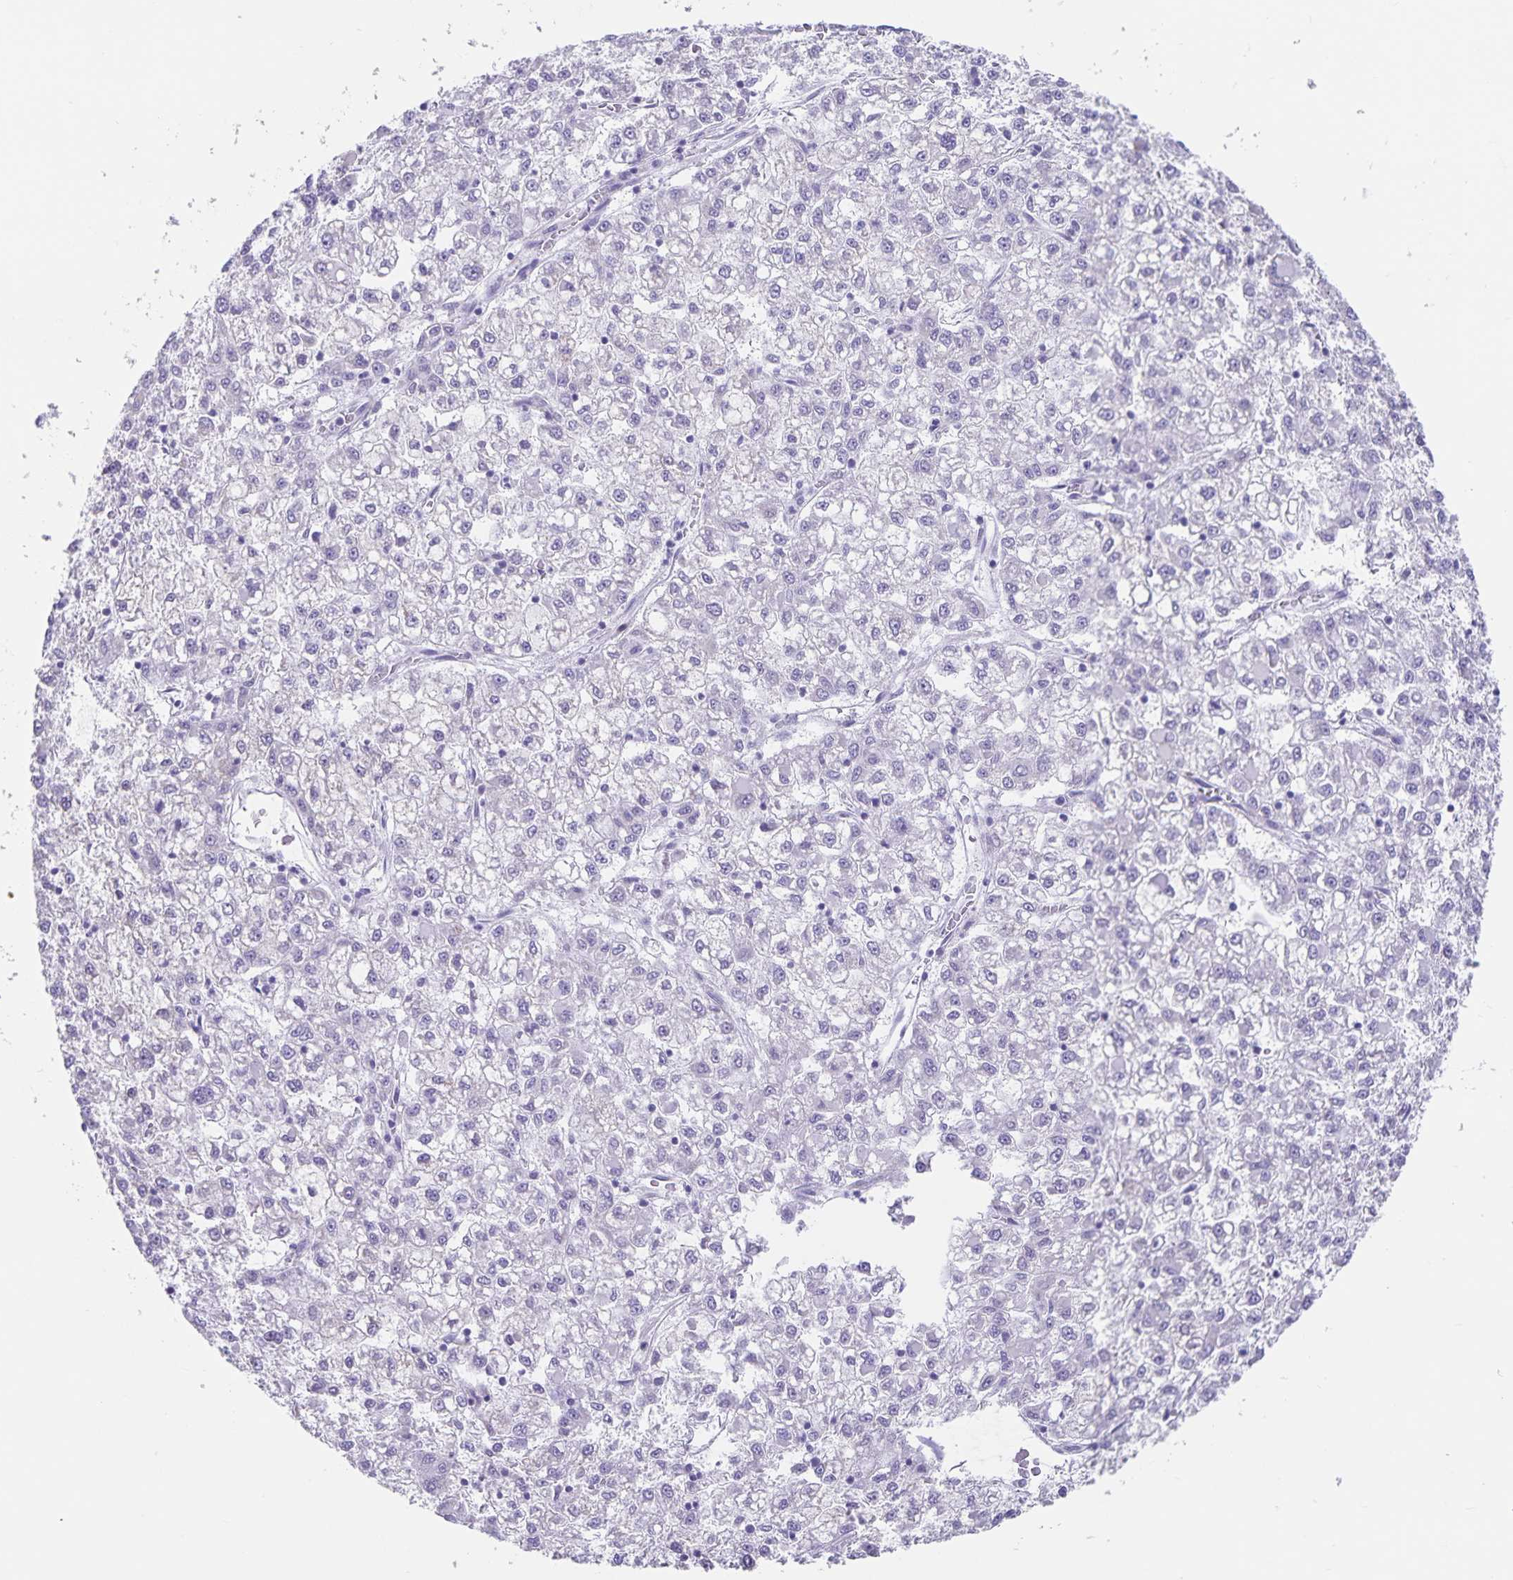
{"staining": {"intensity": "negative", "quantity": "none", "location": "none"}, "tissue": "liver cancer", "cell_type": "Tumor cells", "image_type": "cancer", "snomed": [{"axis": "morphology", "description": "Carcinoma, Hepatocellular, NOS"}, {"axis": "topography", "description": "Liver"}], "caption": "An image of hepatocellular carcinoma (liver) stained for a protein displays no brown staining in tumor cells.", "gene": "SYNM", "patient": {"sex": "male", "age": 40}}